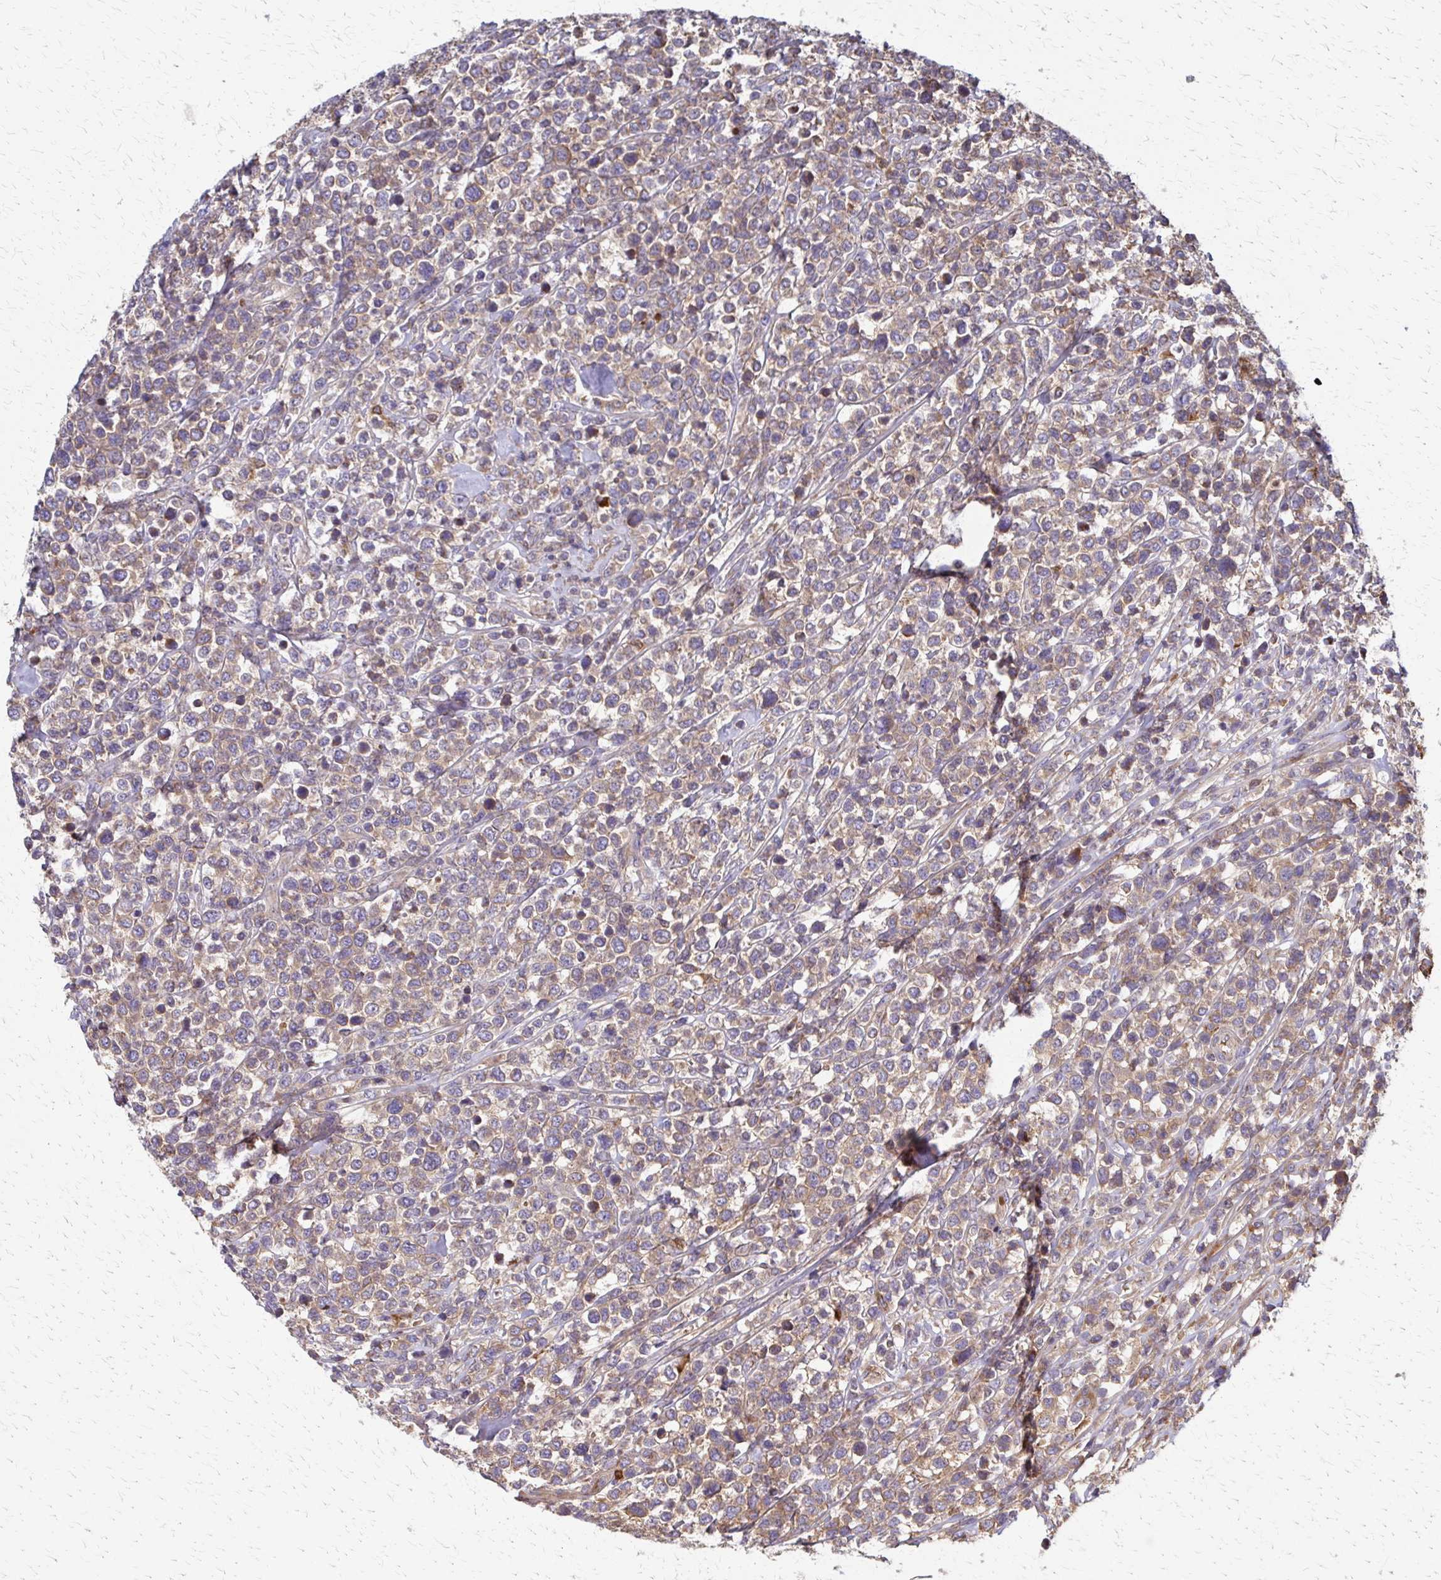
{"staining": {"intensity": "moderate", "quantity": ">75%", "location": "cytoplasmic/membranous"}, "tissue": "lymphoma", "cell_type": "Tumor cells", "image_type": "cancer", "snomed": [{"axis": "morphology", "description": "Malignant lymphoma, non-Hodgkin's type, High grade"}, {"axis": "topography", "description": "Soft tissue"}], "caption": "Immunohistochemical staining of lymphoma displays medium levels of moderate cytoplasmic/membranous protein positivity in approximately >75% of tumor cells. (DAB IHC, brown staining for protein, blue staining for nuclei).", "gene": "EEF2", "patient": {"sex": "female", "age": 56}}